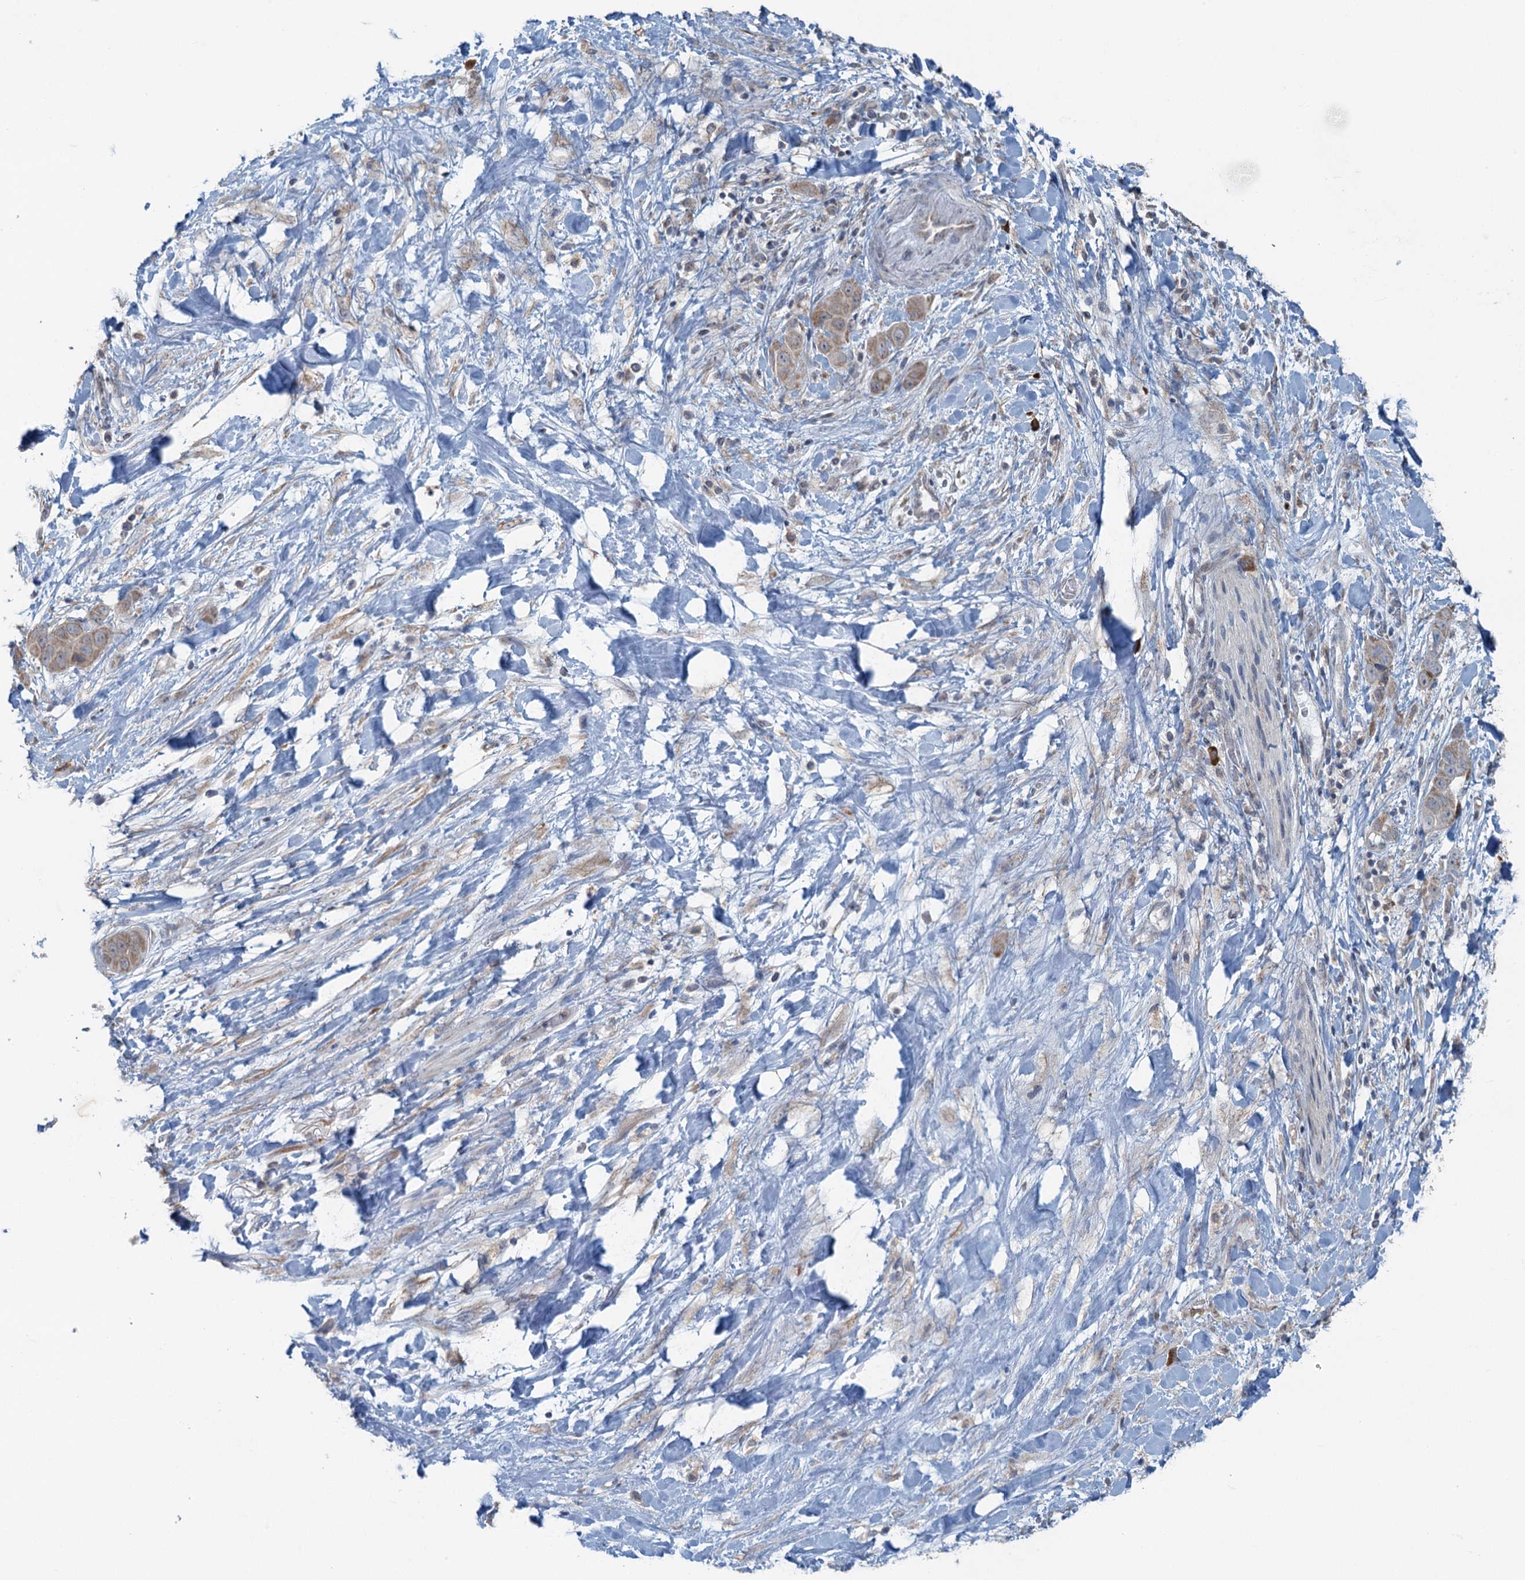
{"staining": {"intensity": "weak", "quantity": ">75%", "location": "cytoplasmic/membranous"}, "tissue": "liver cancer", "cell_type": "Tumor cells", "image_type": "cancer", "snomed": [{"axis": "morphology", "description": "Cholangiocarcinoma"}, {"axis": "topography", "description": "Liver"}], "caption": "Liver cancer (cholangiocarcinoma) stained with DAB IHC shows low levels of weak cytoplasmic/membranous staining in about >75% of tumor cells.", "gene": "TEX35", "patient": {"sex": "female", "age": 52}}